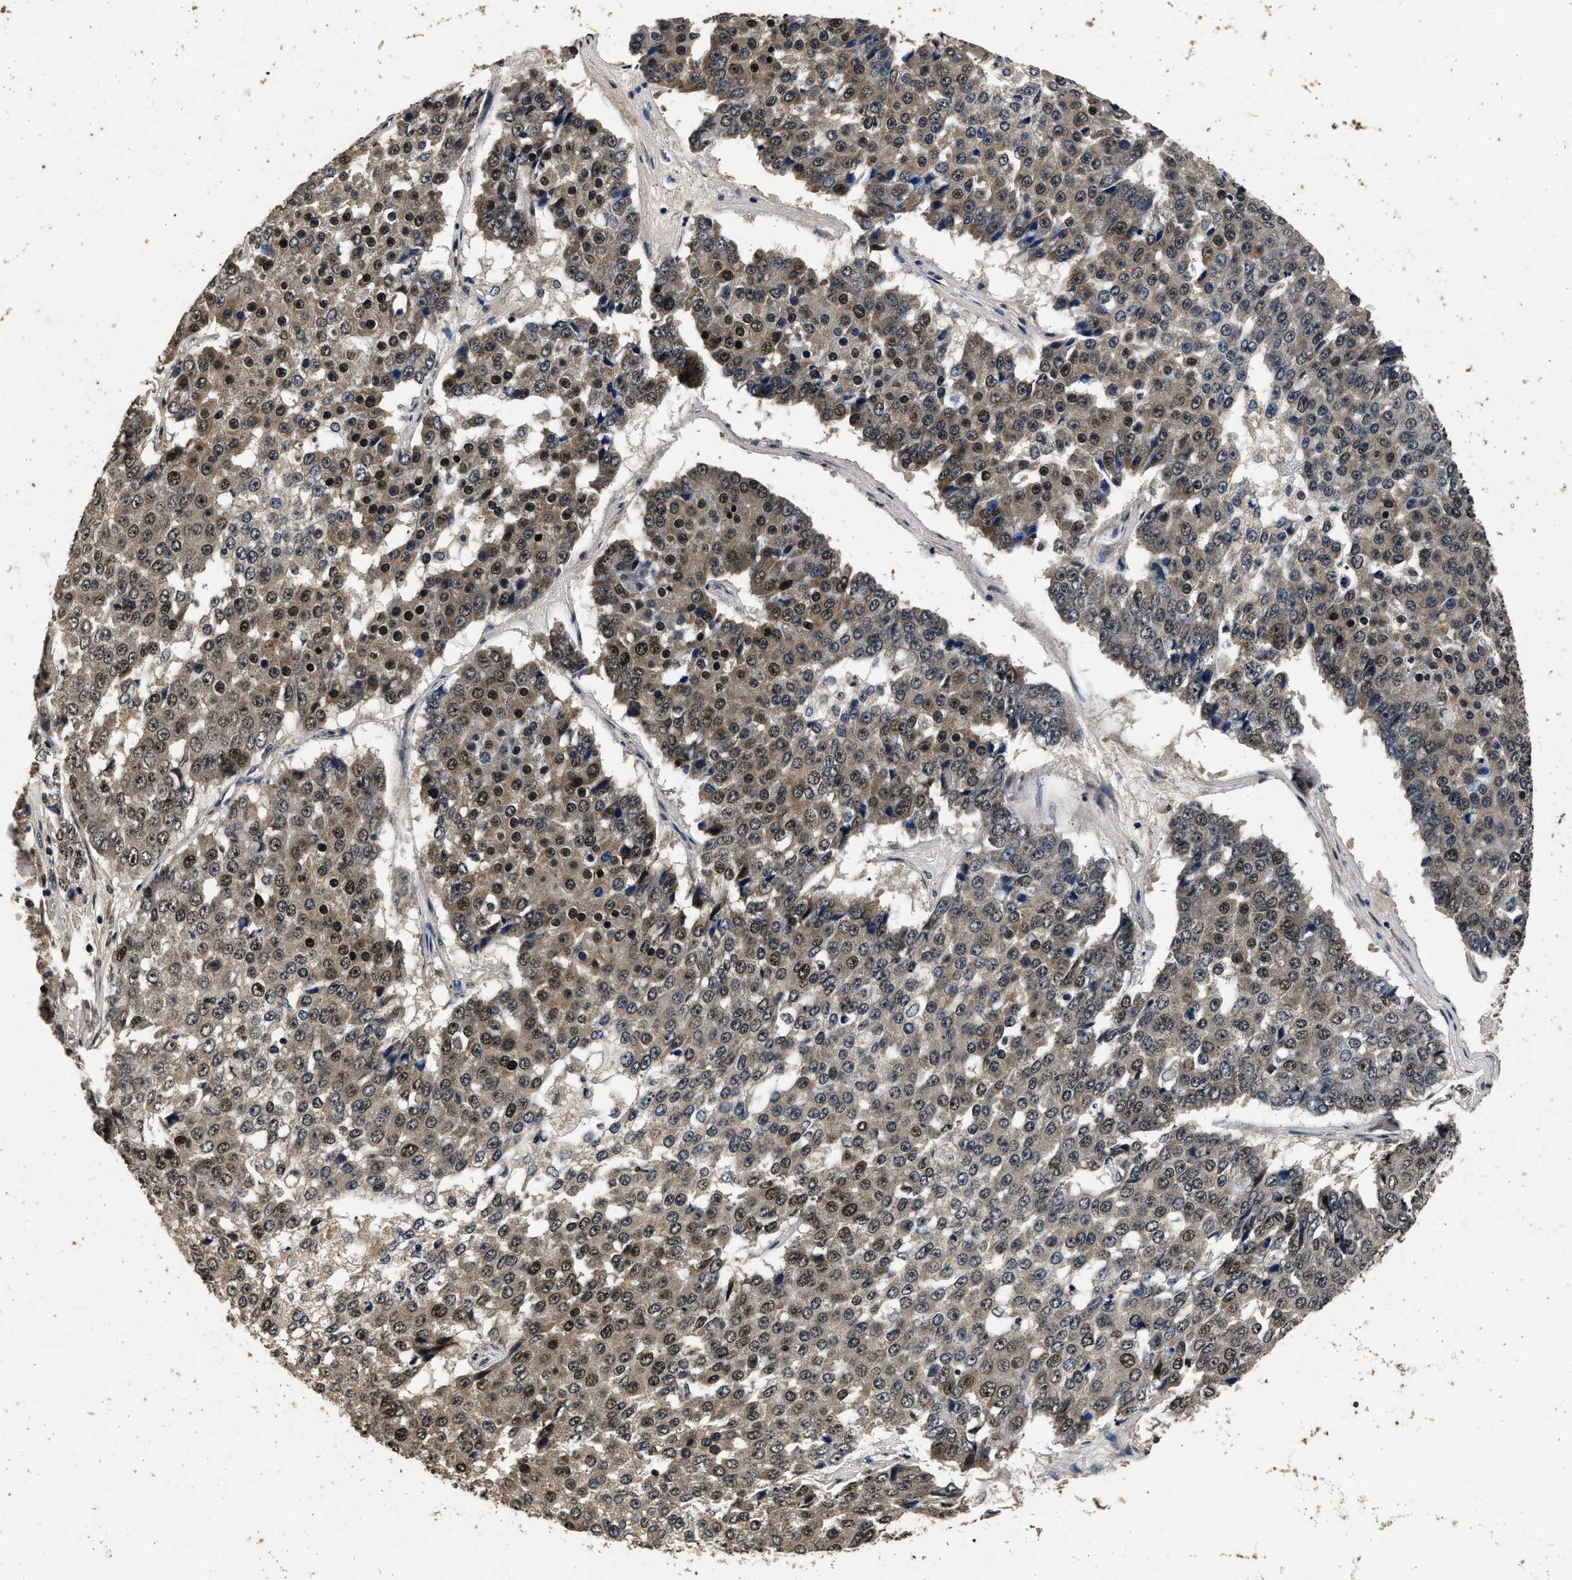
{"staining": {"intensity": "strong", "quantity": "25%-75%", "location": "cytoplasmic/membranous,nuclear"}, "tissue": "pancreatic cancer", "cell_type": "Tumor cells", "image_type": "cancer", "snomed": [{"axis": "morphology", "description": "Adenocarcinoma, NOS"}, {"axis": "topography", "description": "Pancreas"}], "caption": "Human adenocarcinoma (pancreatic) stained with a brown dye shows strong cytoplasmic/membranous and nuclear positive staining in approximately 25%-75% of tumor cells.", "gene": "CSTF1", "patient": {"sex": "male", "age": 50}}